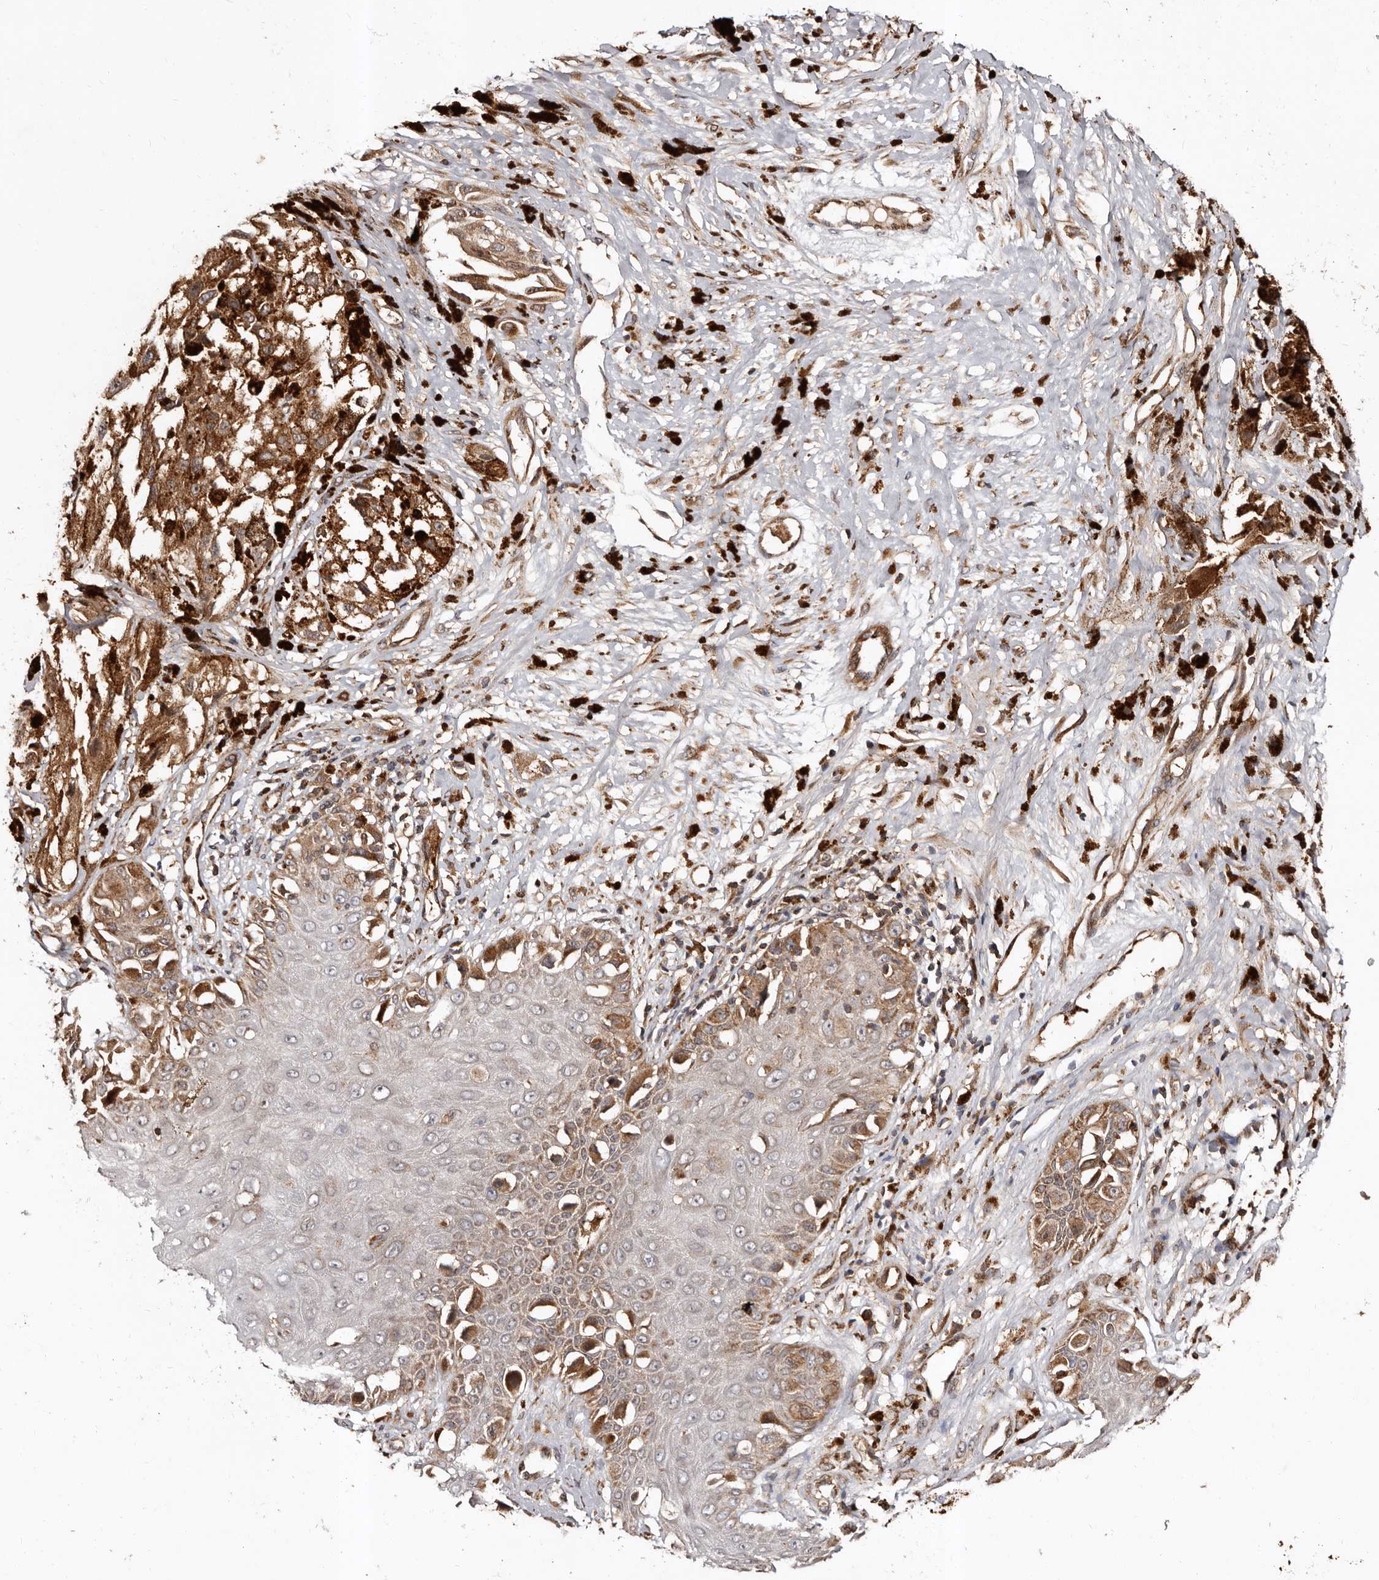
{"staining": {"intensity": "strong", "quantity": ">75%", "location": "cytoplasmic/membranous"}, "tissue": "melanoma", "cell_type": "Tumor cells", "image_type": "cancer", "snomed": [{"axis": "morphology", "description": "Malignant melanoma, NOS"}, {"axis": "topography", "description": "Skin"}], "caption": "IHC (DAB) staining of malignant melanoma exhibits strong cytoplasmic/membranous protein positivity in approximately >75% of tumor cells.", "gene": "BAX", "patient": {"sex": "male", "age": 88}}